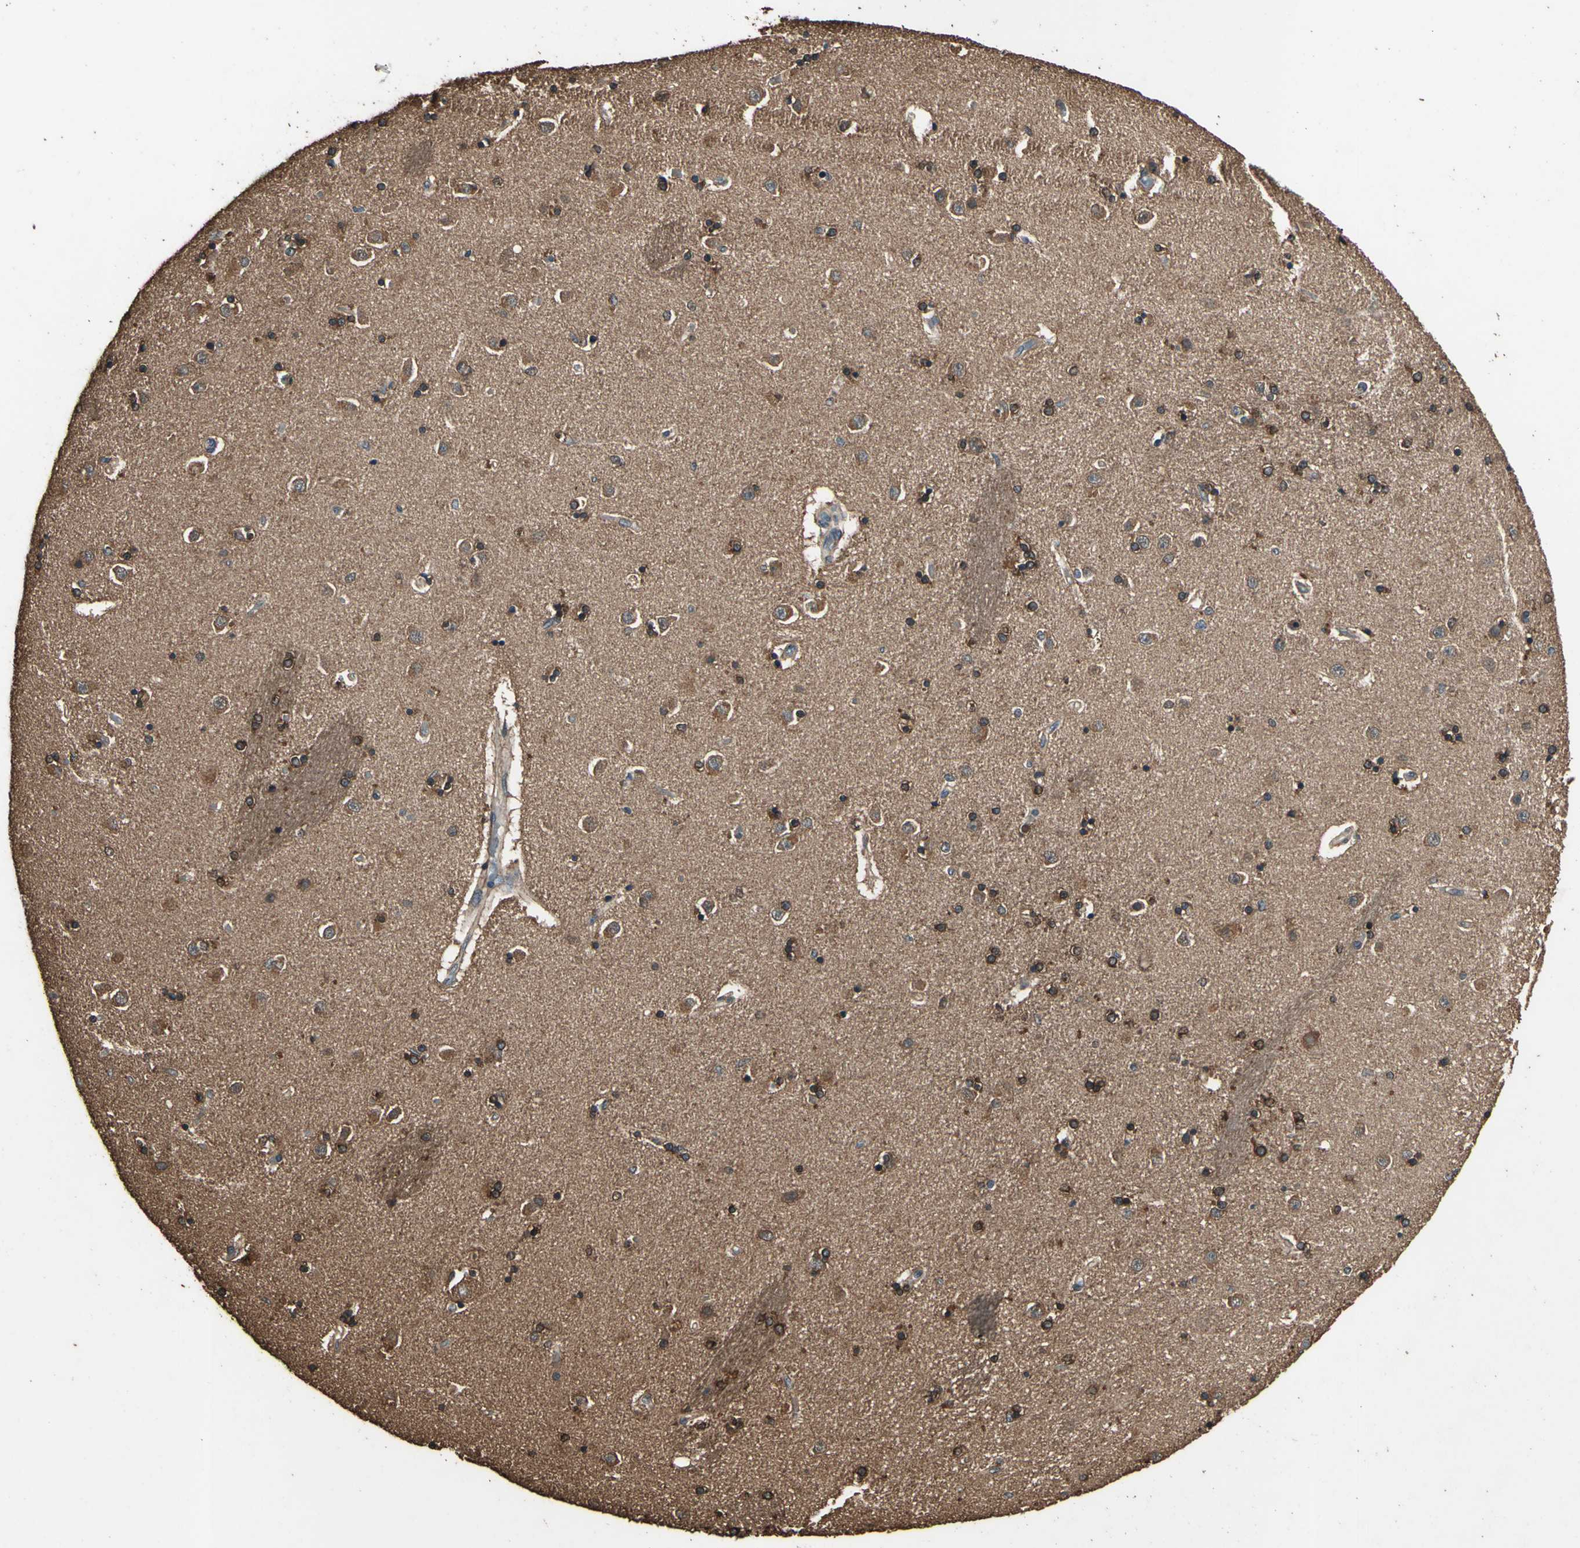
{"staining": {"intensity": "weak", "quantity": "<25%", "location": "cytoplasmic/membranous"}, "tissue": "caudate", "cell_type": "Glial cells", "image_type": "normal", "snomed": [{"axis": "morphology", "description": "Normal tissue, NOS"}, {"axis": "topography", "description": "Lateral ventricle wall"}], "caption": "The histopathology image exhibits no staining of glial cells in benign caudate.", "gene": "TSPO", "patient": {"sex": "female", "age": 54}}